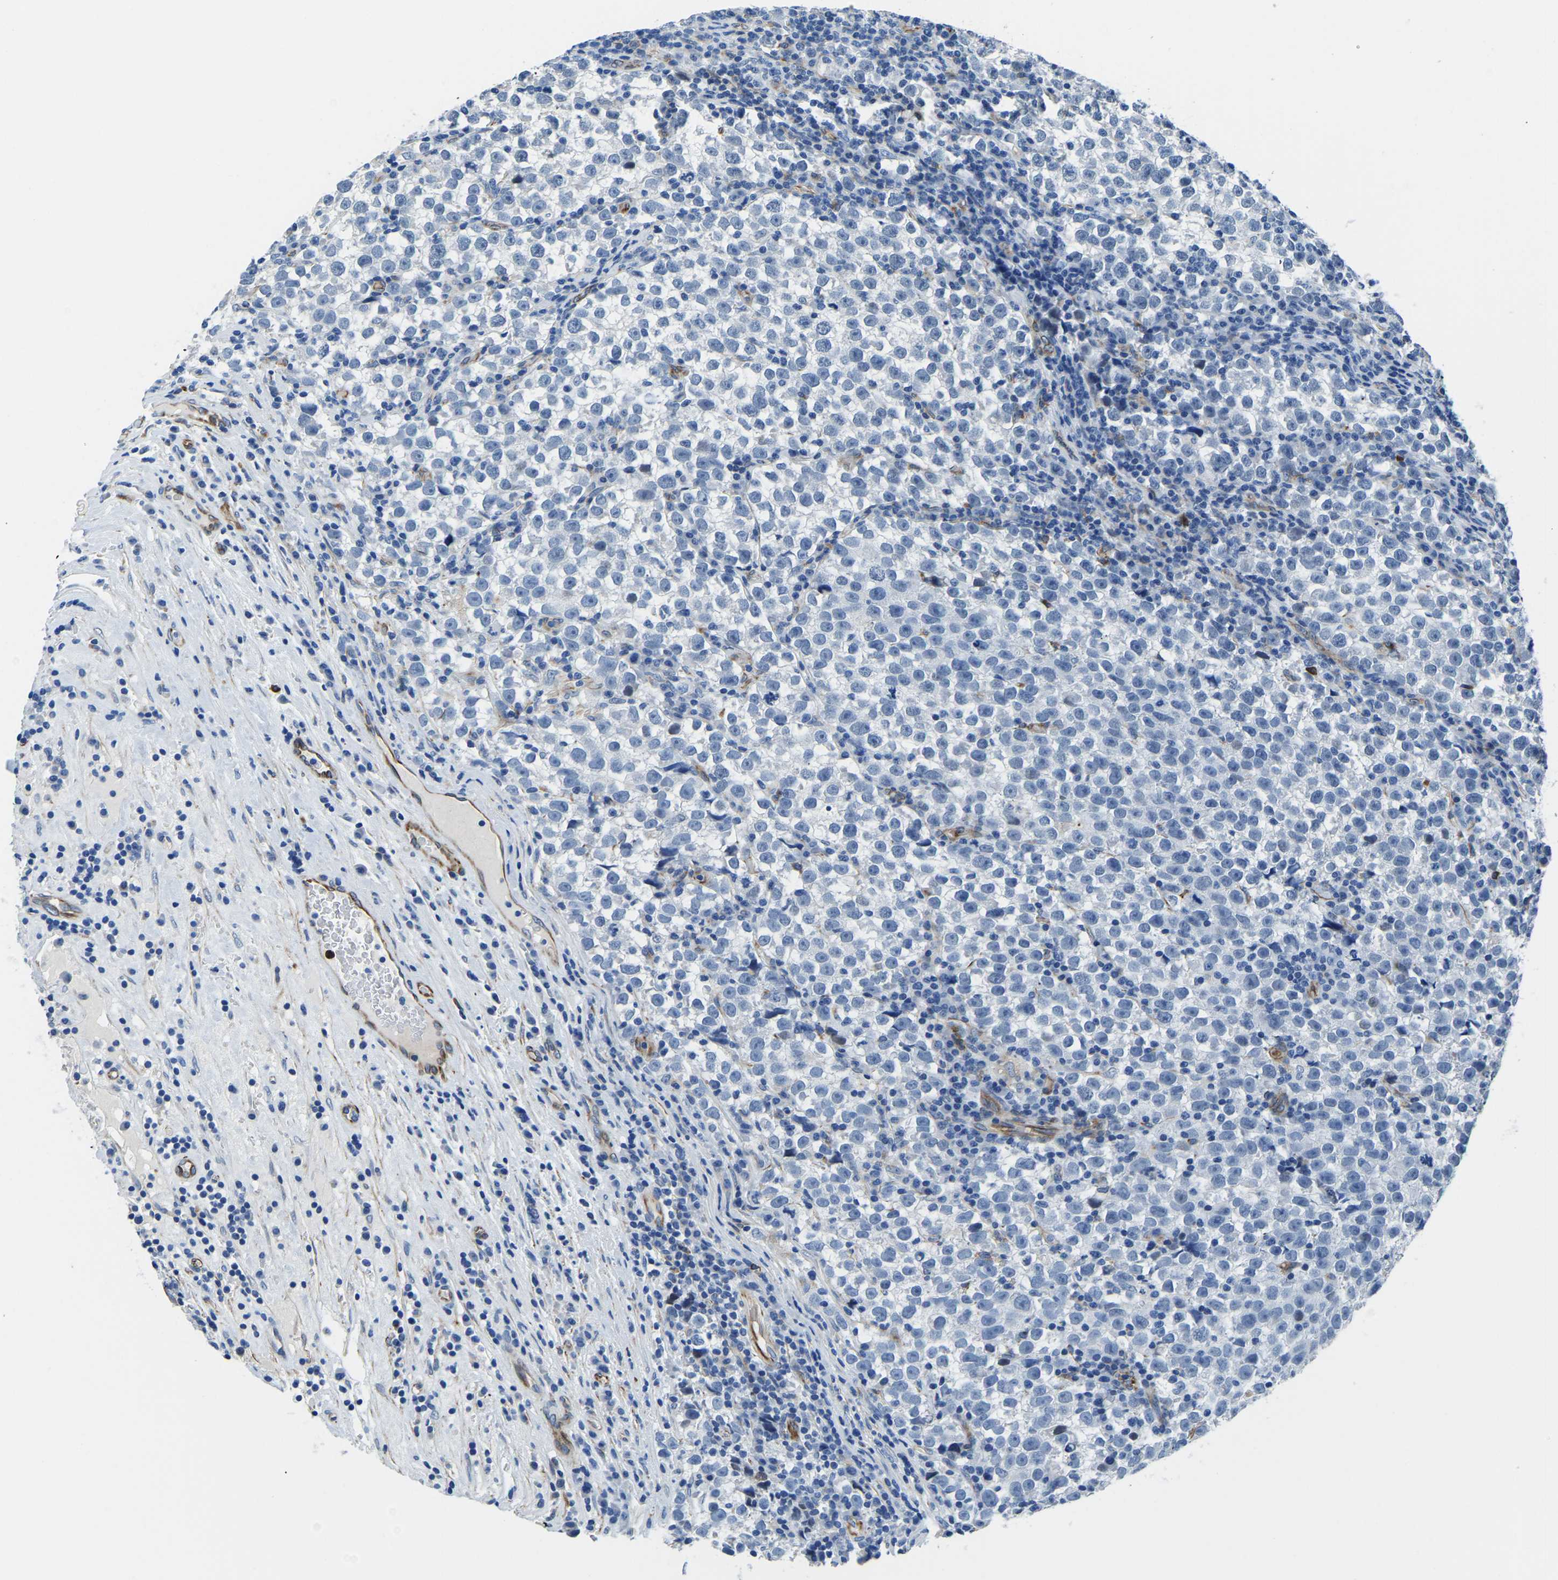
{"staining": {"intensity": "negative", "quantity": "none", "location": "none"}, "tissue": "testis cancer", "cell_type": "Tumor cells", "image_type": "cancer", "snomed": [{"axis": "morphology", "description": "Normal tissue, NOS"}, {"axis": "morphology", "description": "Seminoma, NOS"}, {"axis": "topography", "description": "Testis"}], "caption": "Image shows no protein expression in tumor cells of seminoma (testis) tissue.", "gene": "MS4A3", "patient": {"sex": "male", "age": 43}}